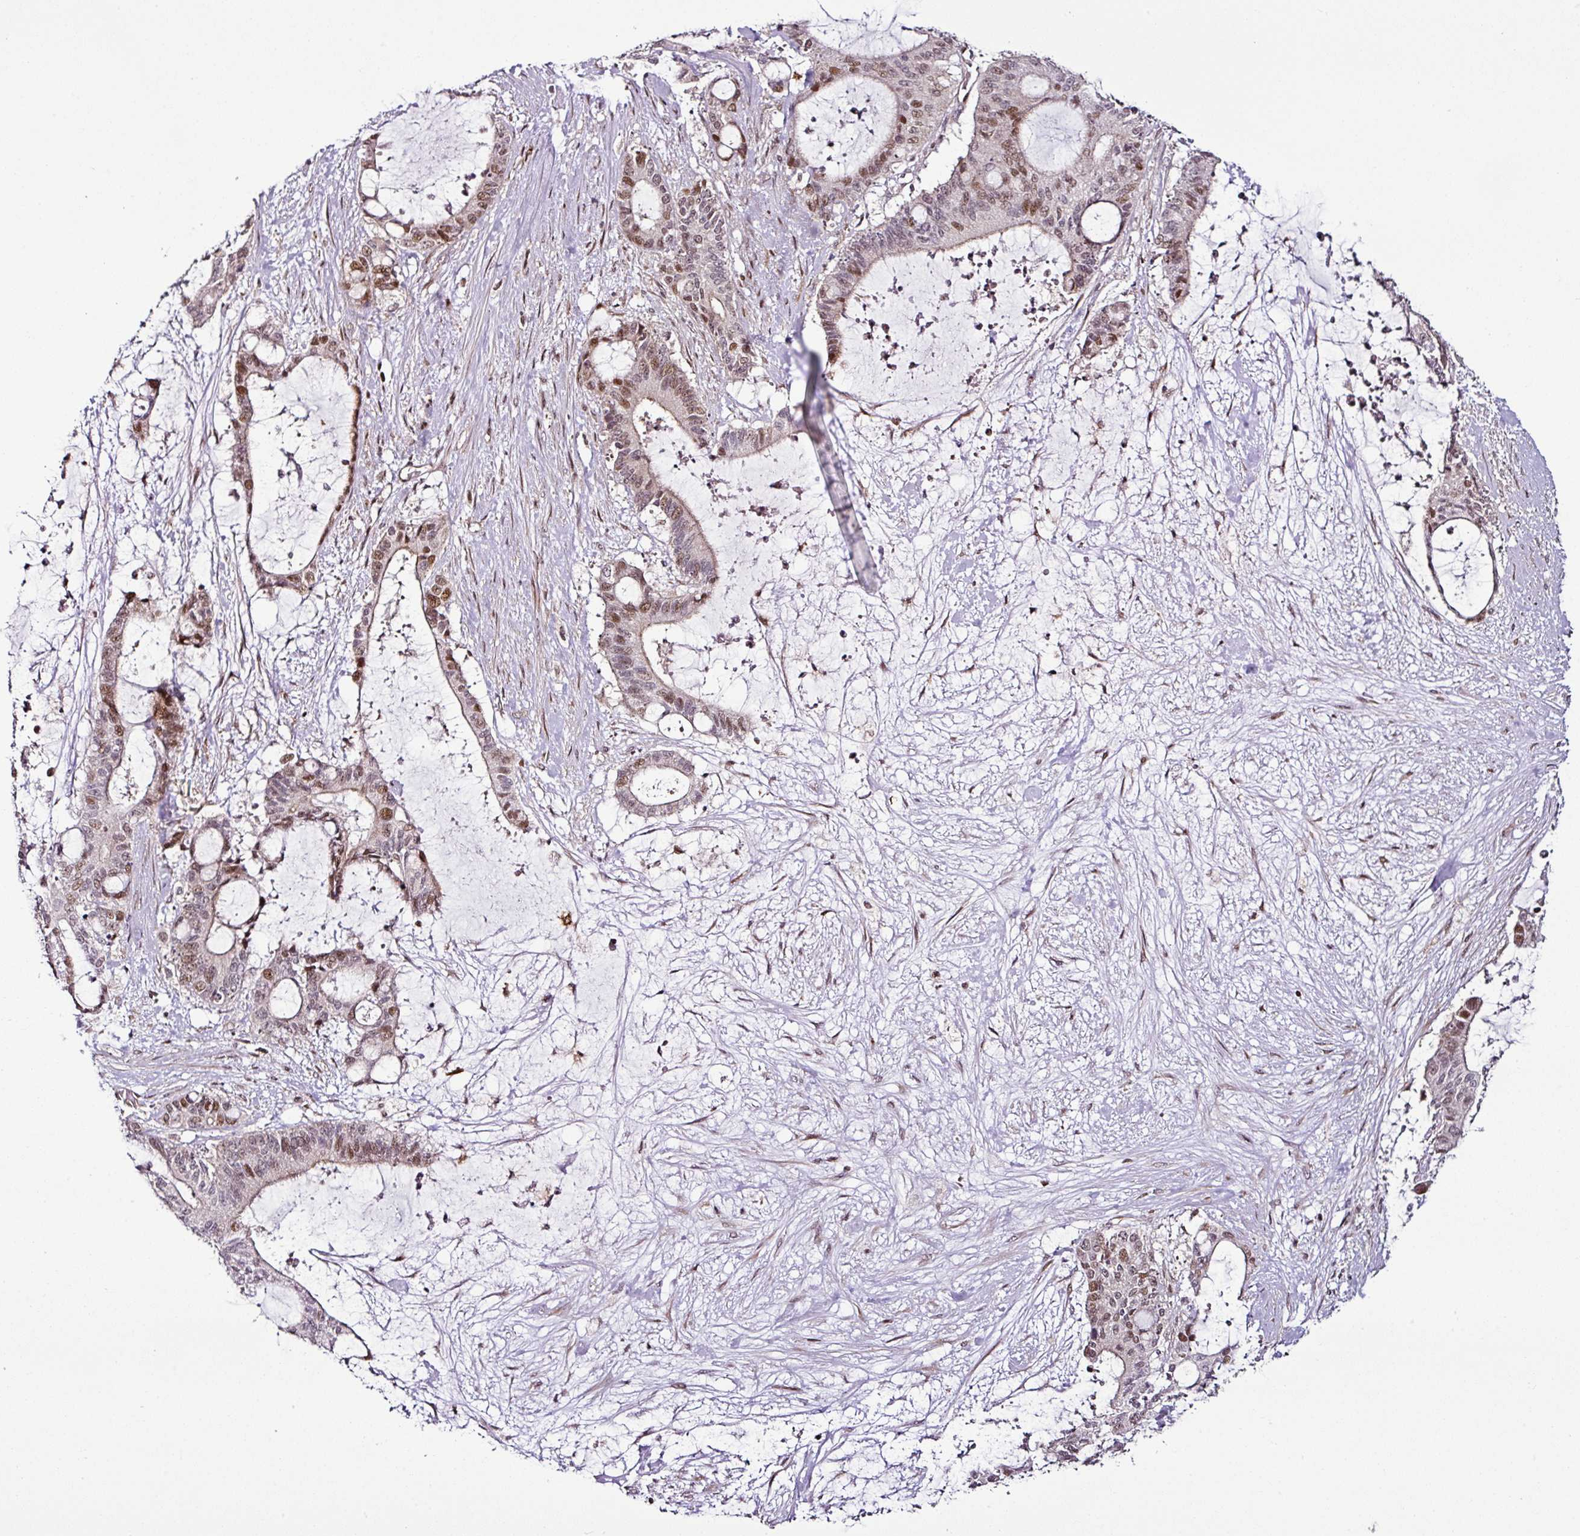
{"staining": {"intensity": "weak", "quantity": "25%-75%", "location": "nuclear"}, "tissue": "liver cancer", "cell_type": "Tumor cells", "image_type": "cancer", "snomed": [{"axis": "morphology", "description": "Normal tissue, NOS"}, {"axis": "morphology", "description": "Cholangiocarcinoma"}, {"axis": "topography", "description": "Liver"}, {"axis": "topography", "description": "Peripheral nerve tissue"}], "caption": "Tumor cells reveal low levels of weak nuclear staining in about 25%-75% of cells in human cholangiocarcinoma (liver). (IHC, brightfield microscopy, high magnification).", "gene": "COPRS", "patient": {"sex": "female", "age": 73}}